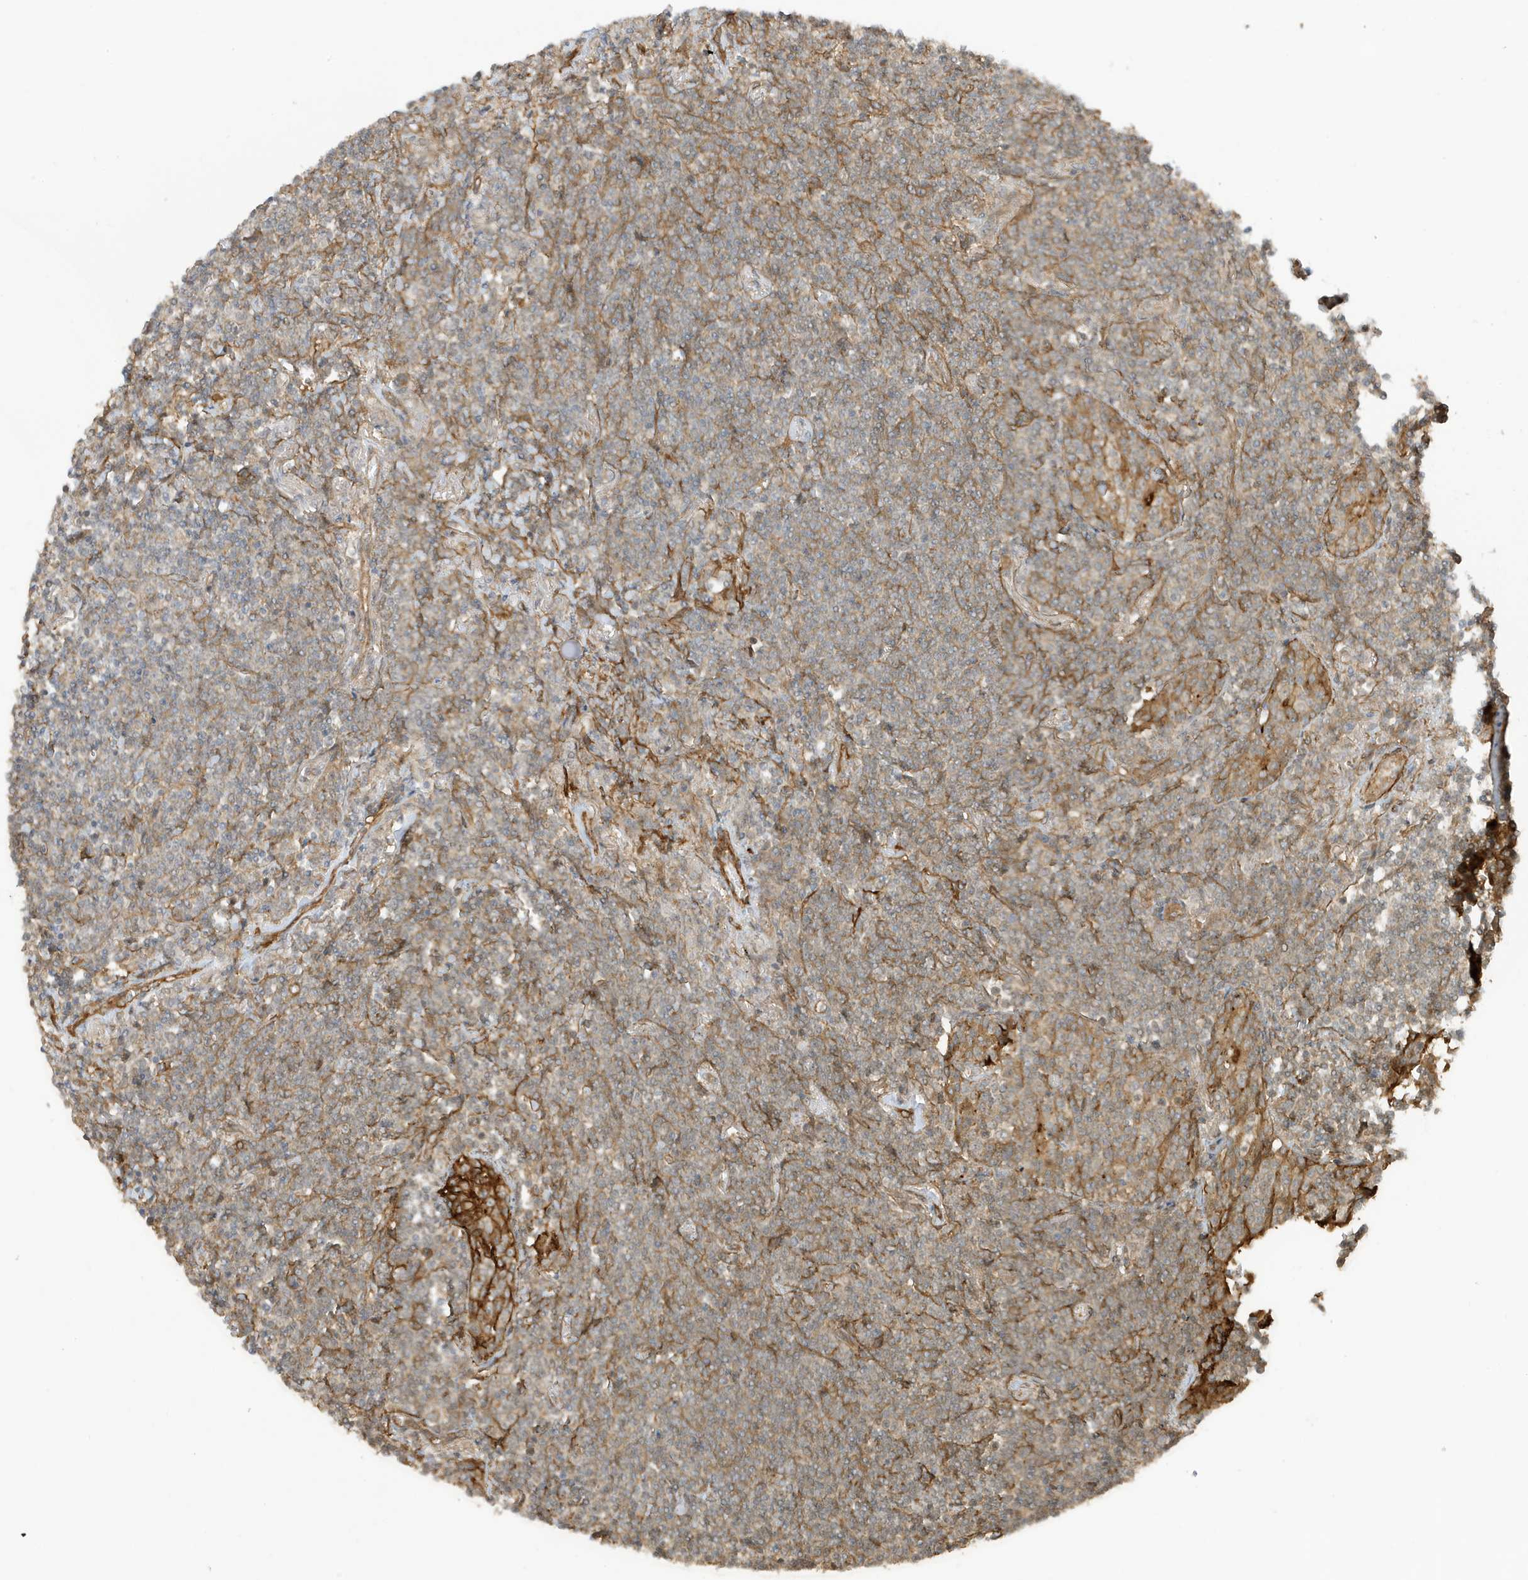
{"staining": {"intensity": "weak", "quantity": "25%-75%", "location": "cytoplasmic/membranous"}, "tissue": "lymphoma", "cell_type": "Tumor cells", "image_type": "cancer", "snomed": [{"axis": "morphology", "description": "Malignant lymphoma, non-Hodgkin's type, Low grade"}, {"axis": "topography", "description": "Lung"}], "caption": "IHC of low-grade malignant lymphoma, non-Hodgkin's type displays low levels of weak cytoplasmic/membranous staining in approximately 25%-75% of tumor cells.", "gene": "CDC42EP3", "patient": {"sex": "female", "age": 71}}